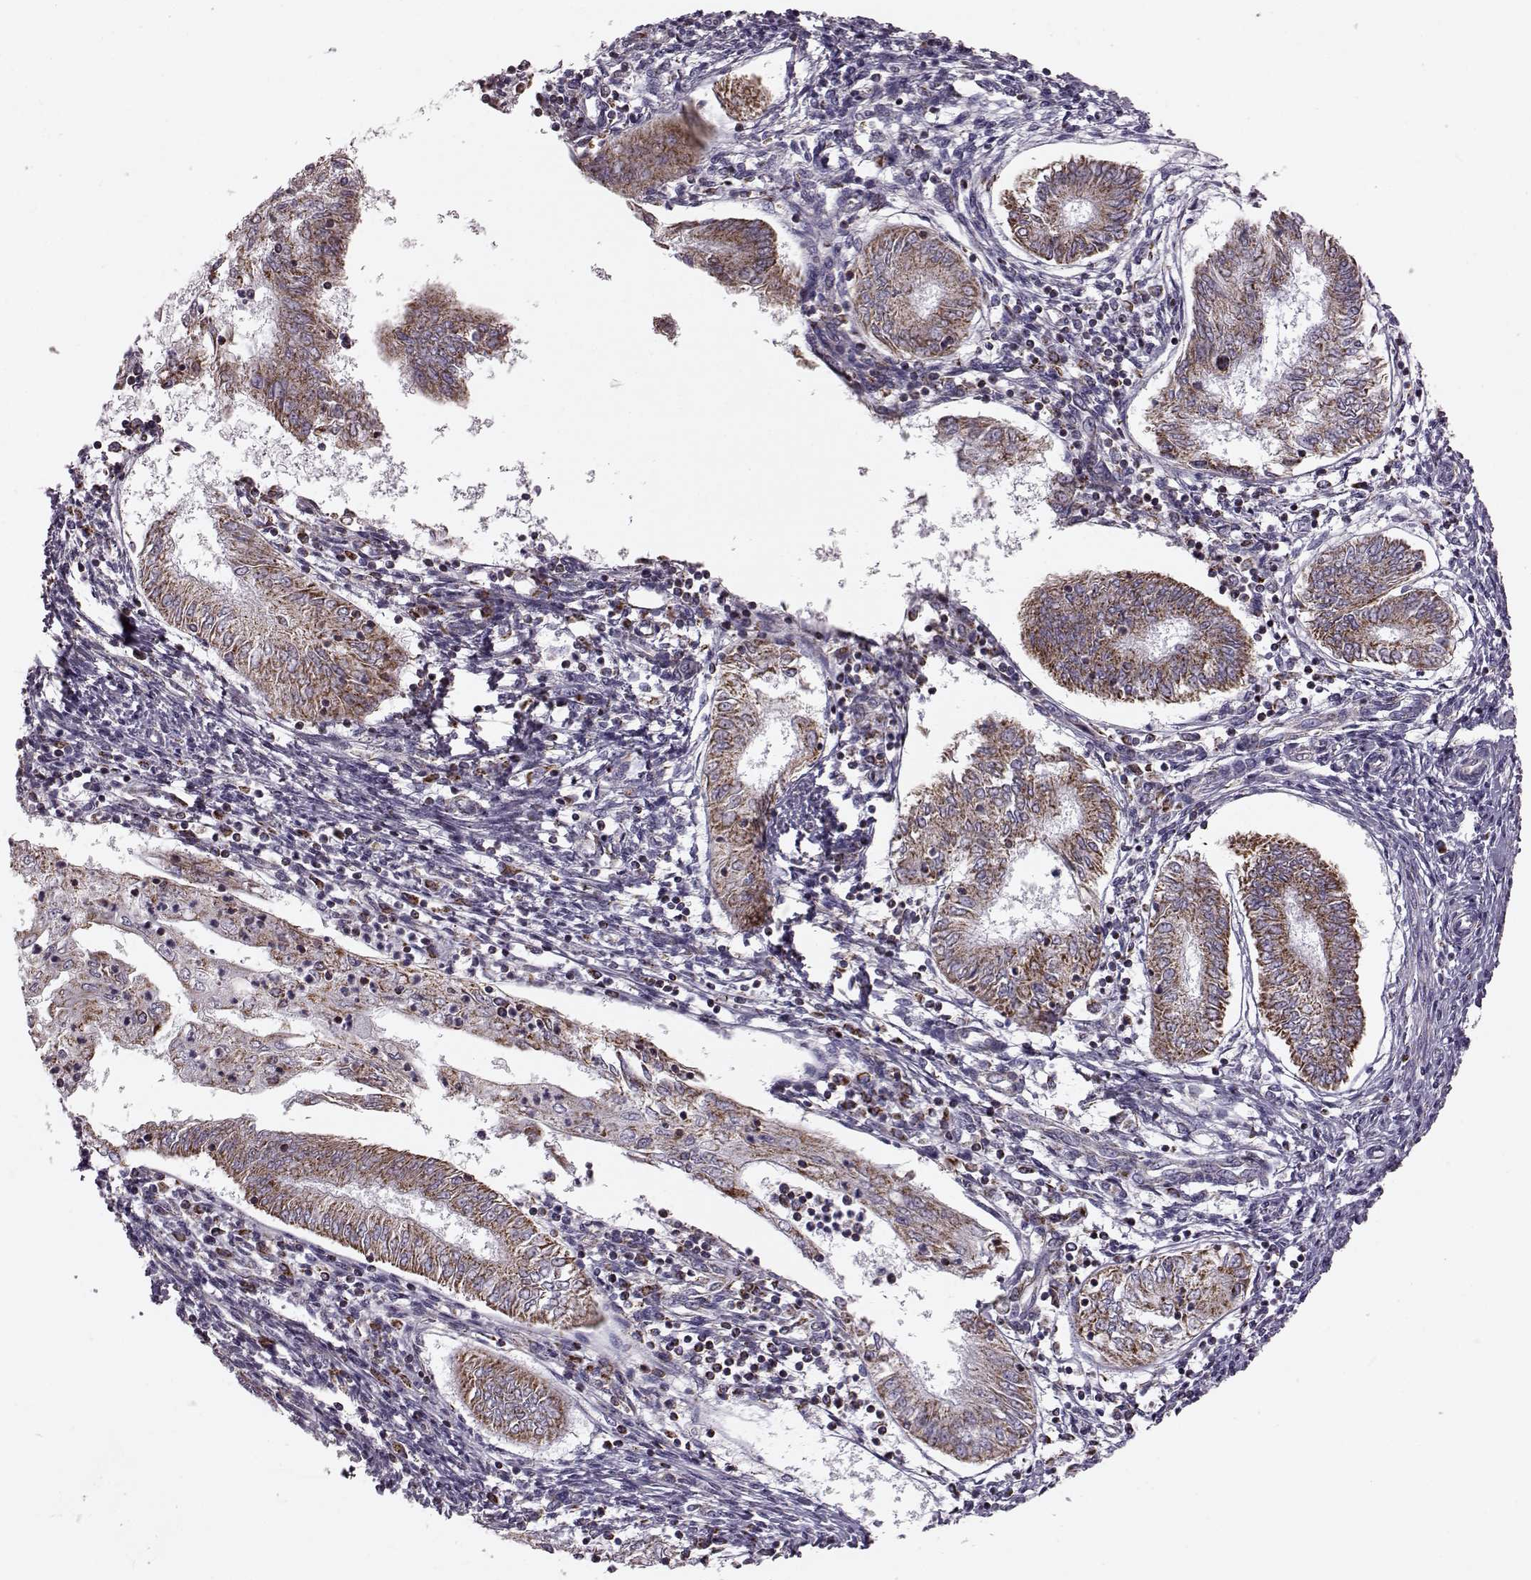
{"staining": {"intensity": "strong", "quantity": ">75%", "location": "cytoplasmic/membranous"}, "tissue": "endometrial cancer", "cell_type": "Tumor cells", "image_type": "cancer", "snomed": [{"axis": "morphology", "description": "Adenocarcinoma, NOS"}, {"axis": "topography", "description": "Endometrium"}], "caption": "A brown stain shows strong cytoplasmic/membranous expression of a protein in human endometrial adenocarcinoma tumor cells.", "gene": "ATP5MF", "patient": {"sex": "female", "age": 68}}